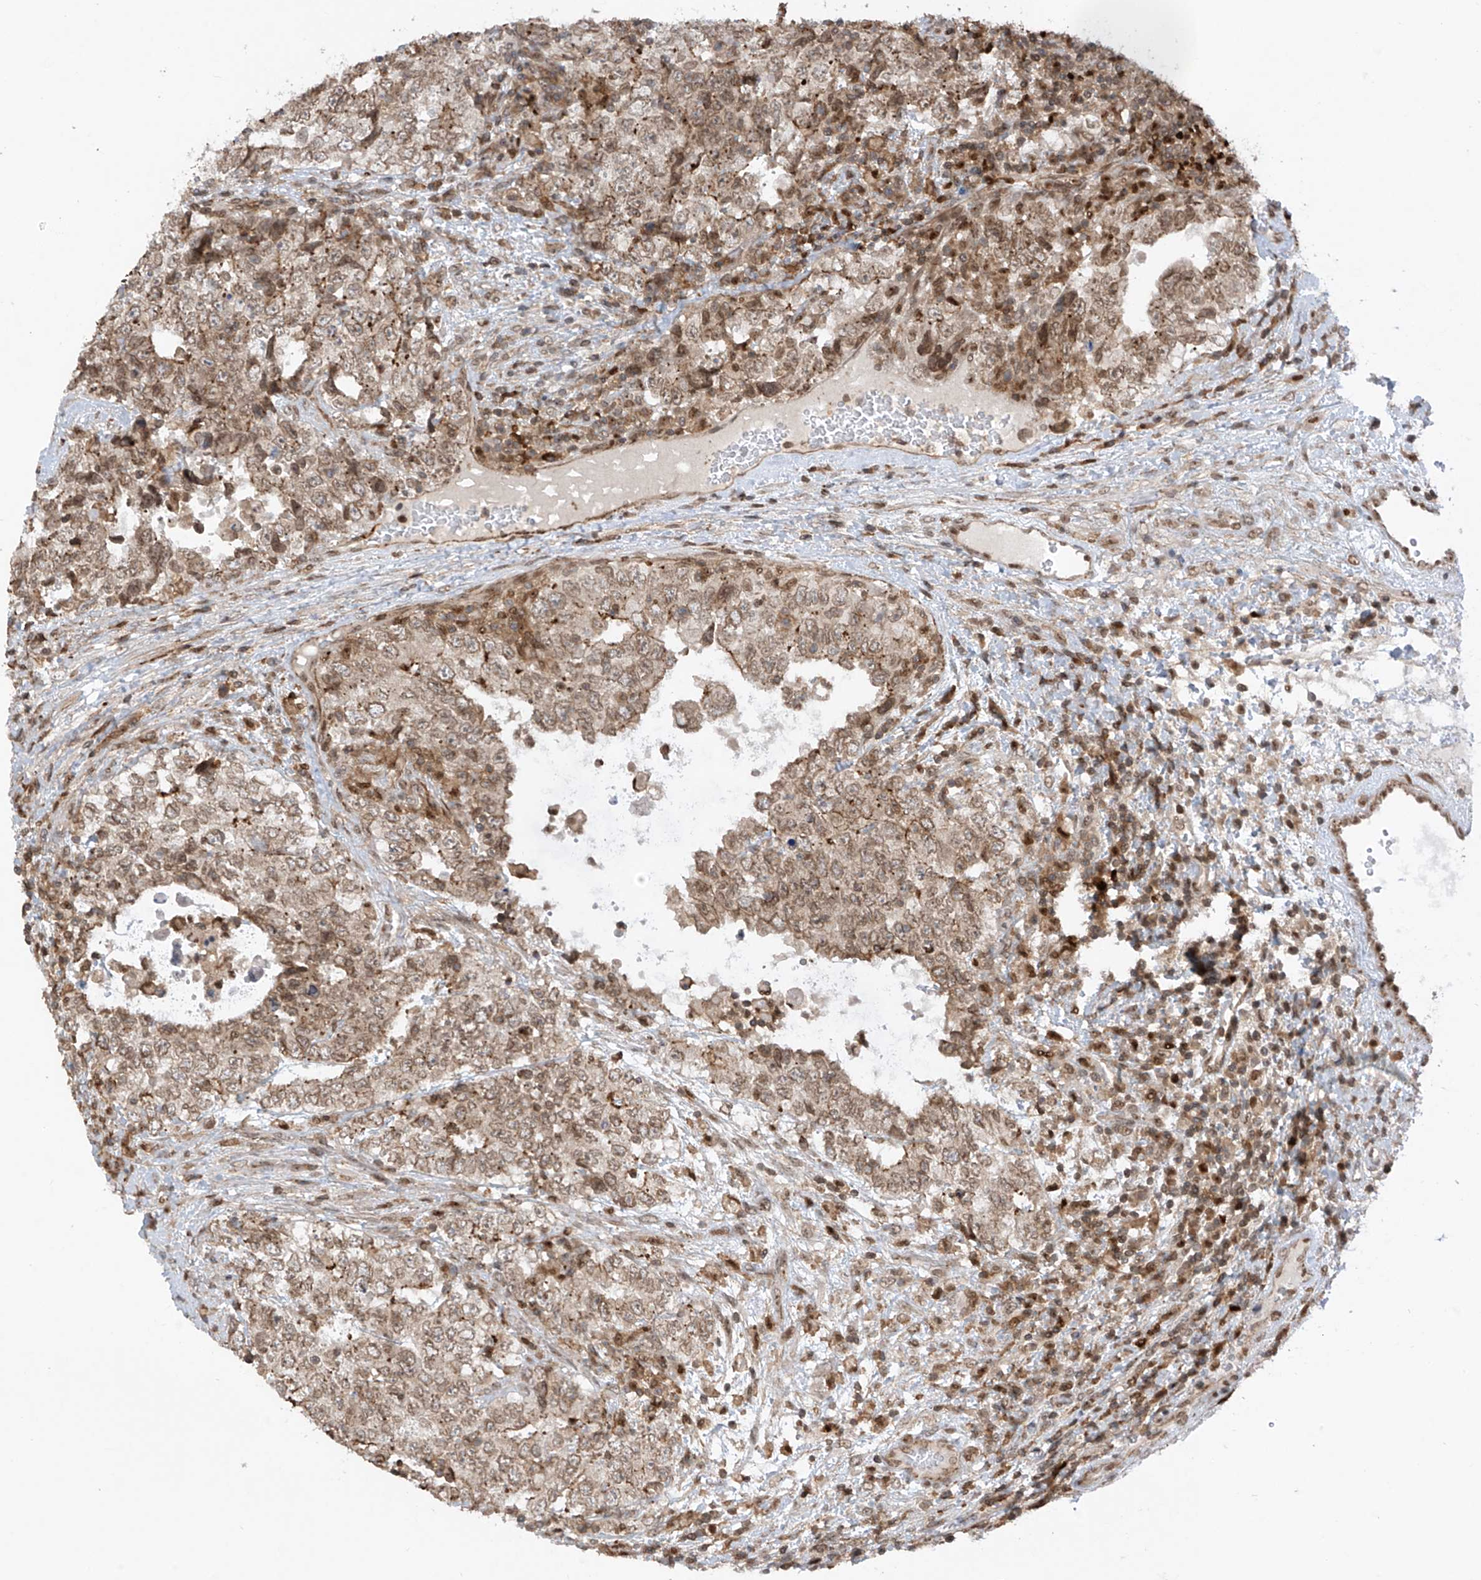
{"staining": {"intensity": "weak", "quantity": "<25%", "location": "cytoplasmic/membranous"}, "tissue": "testis cancer", "cell_type": "Tumor cells", "image_type": "cancer", "snomed": [{"axis": "morphology", "description": "Carcinoma, Embryonal, NOS"}, {"axis": "topography", "description": "Testis"}], "caption": "The immunohistochemistry (IHC) image has no significant positivity in tumor cells of testis cancer tissue.", "gene": "REPIN1", "patient": {"sex": "male", "age": 37}}